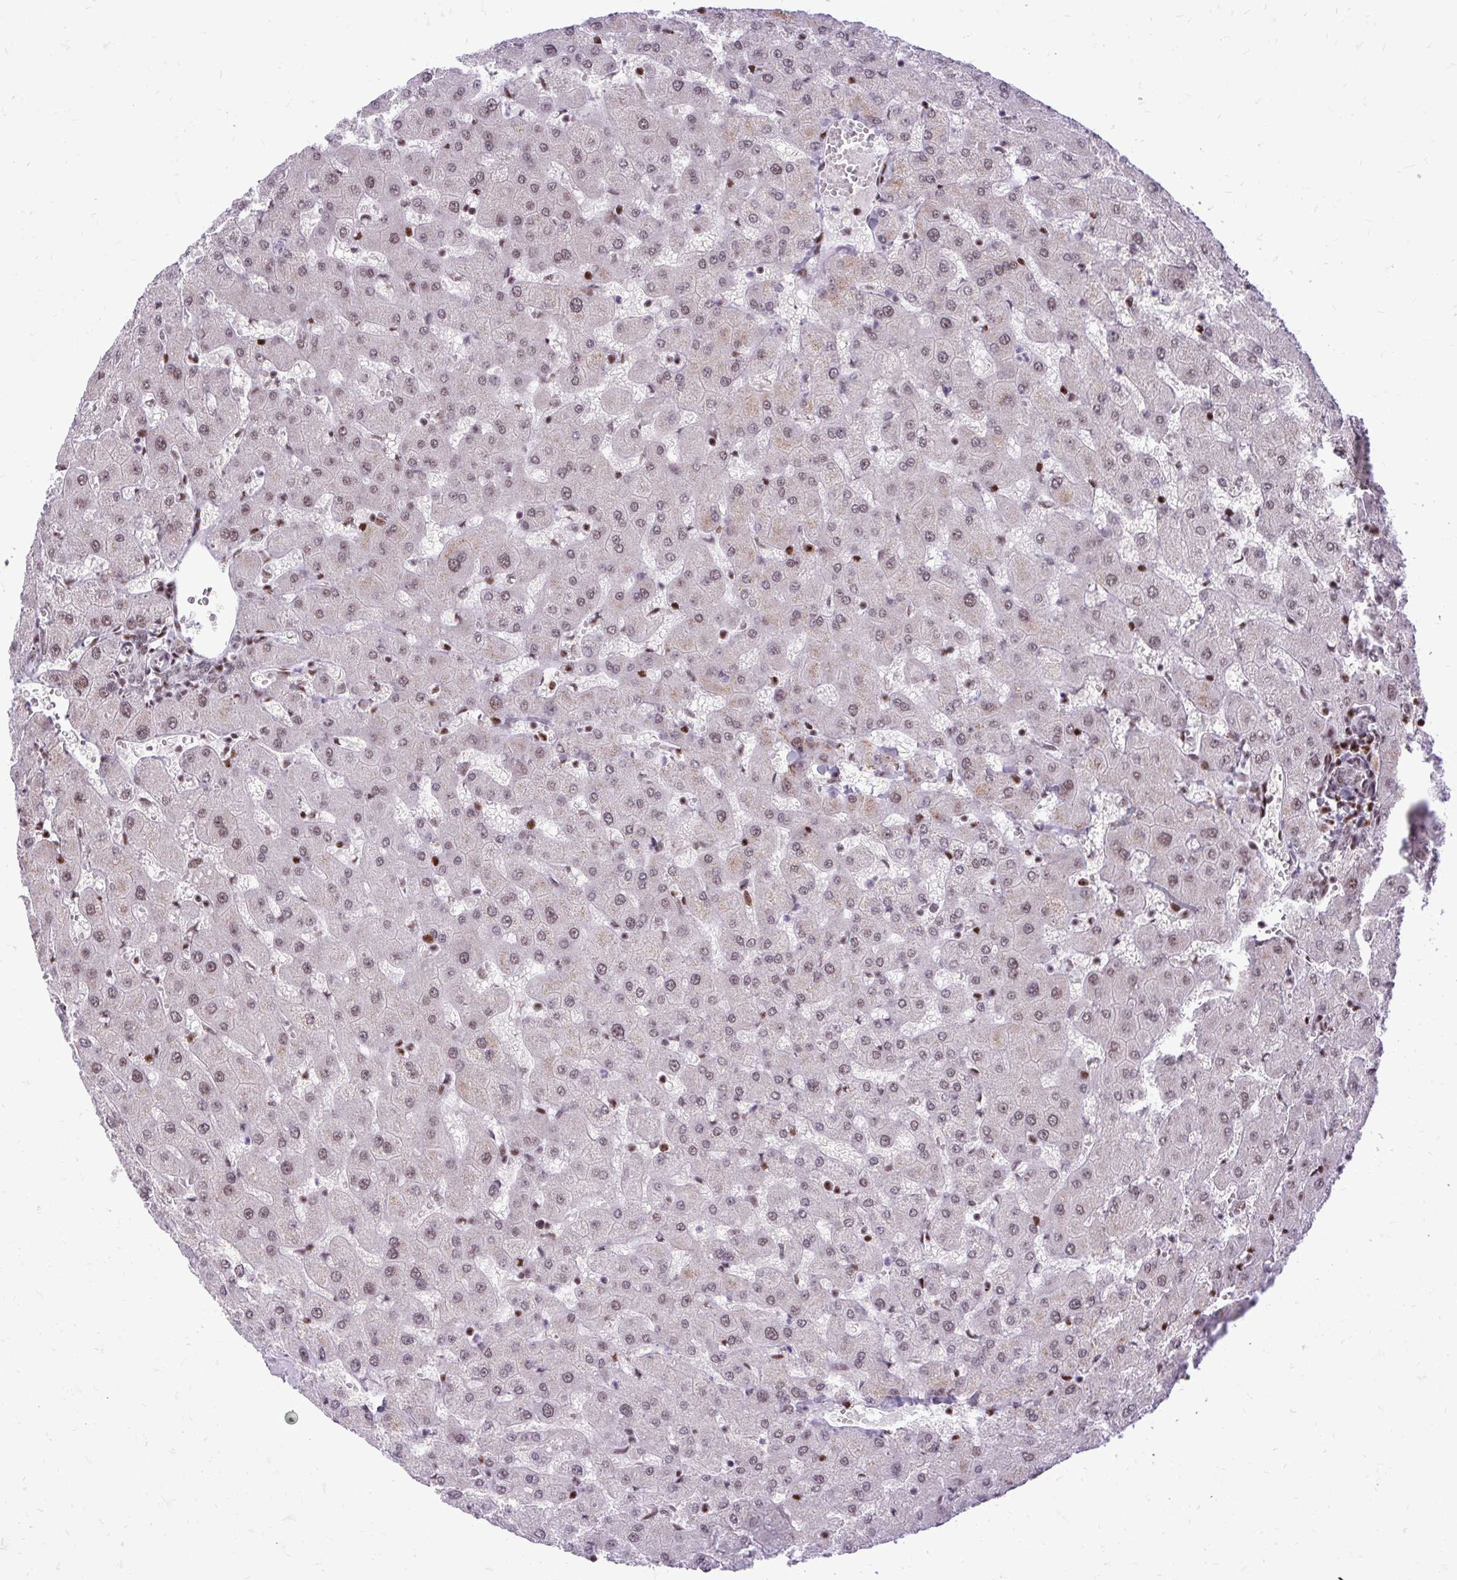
{"staining": {"intensity": "weak", "quantity": "25%-75%", "location": "nuclear"}, "tissue": "liver", "cell_type": "Cholangiocytes", "image_type": "normal", "snomed": [{"axis": "morphology", "description": "Normal tissue, NOS"}, {"axis": "topography", "description": "Liver"}], "caption": "IHC staining of benign liver, which shows low levels of weak nuclear positivity in approximately 25%-75% of cholangiocytes indicating weak nuclear protein staining. The staining was performed using DAB (3,3'-diaminobenzidine) (brown) for protein detection and nuclei were counterstained in hematoxylin (blue).", "gene": "CDYL", "patient": {"sex": "female", "age": 63}}